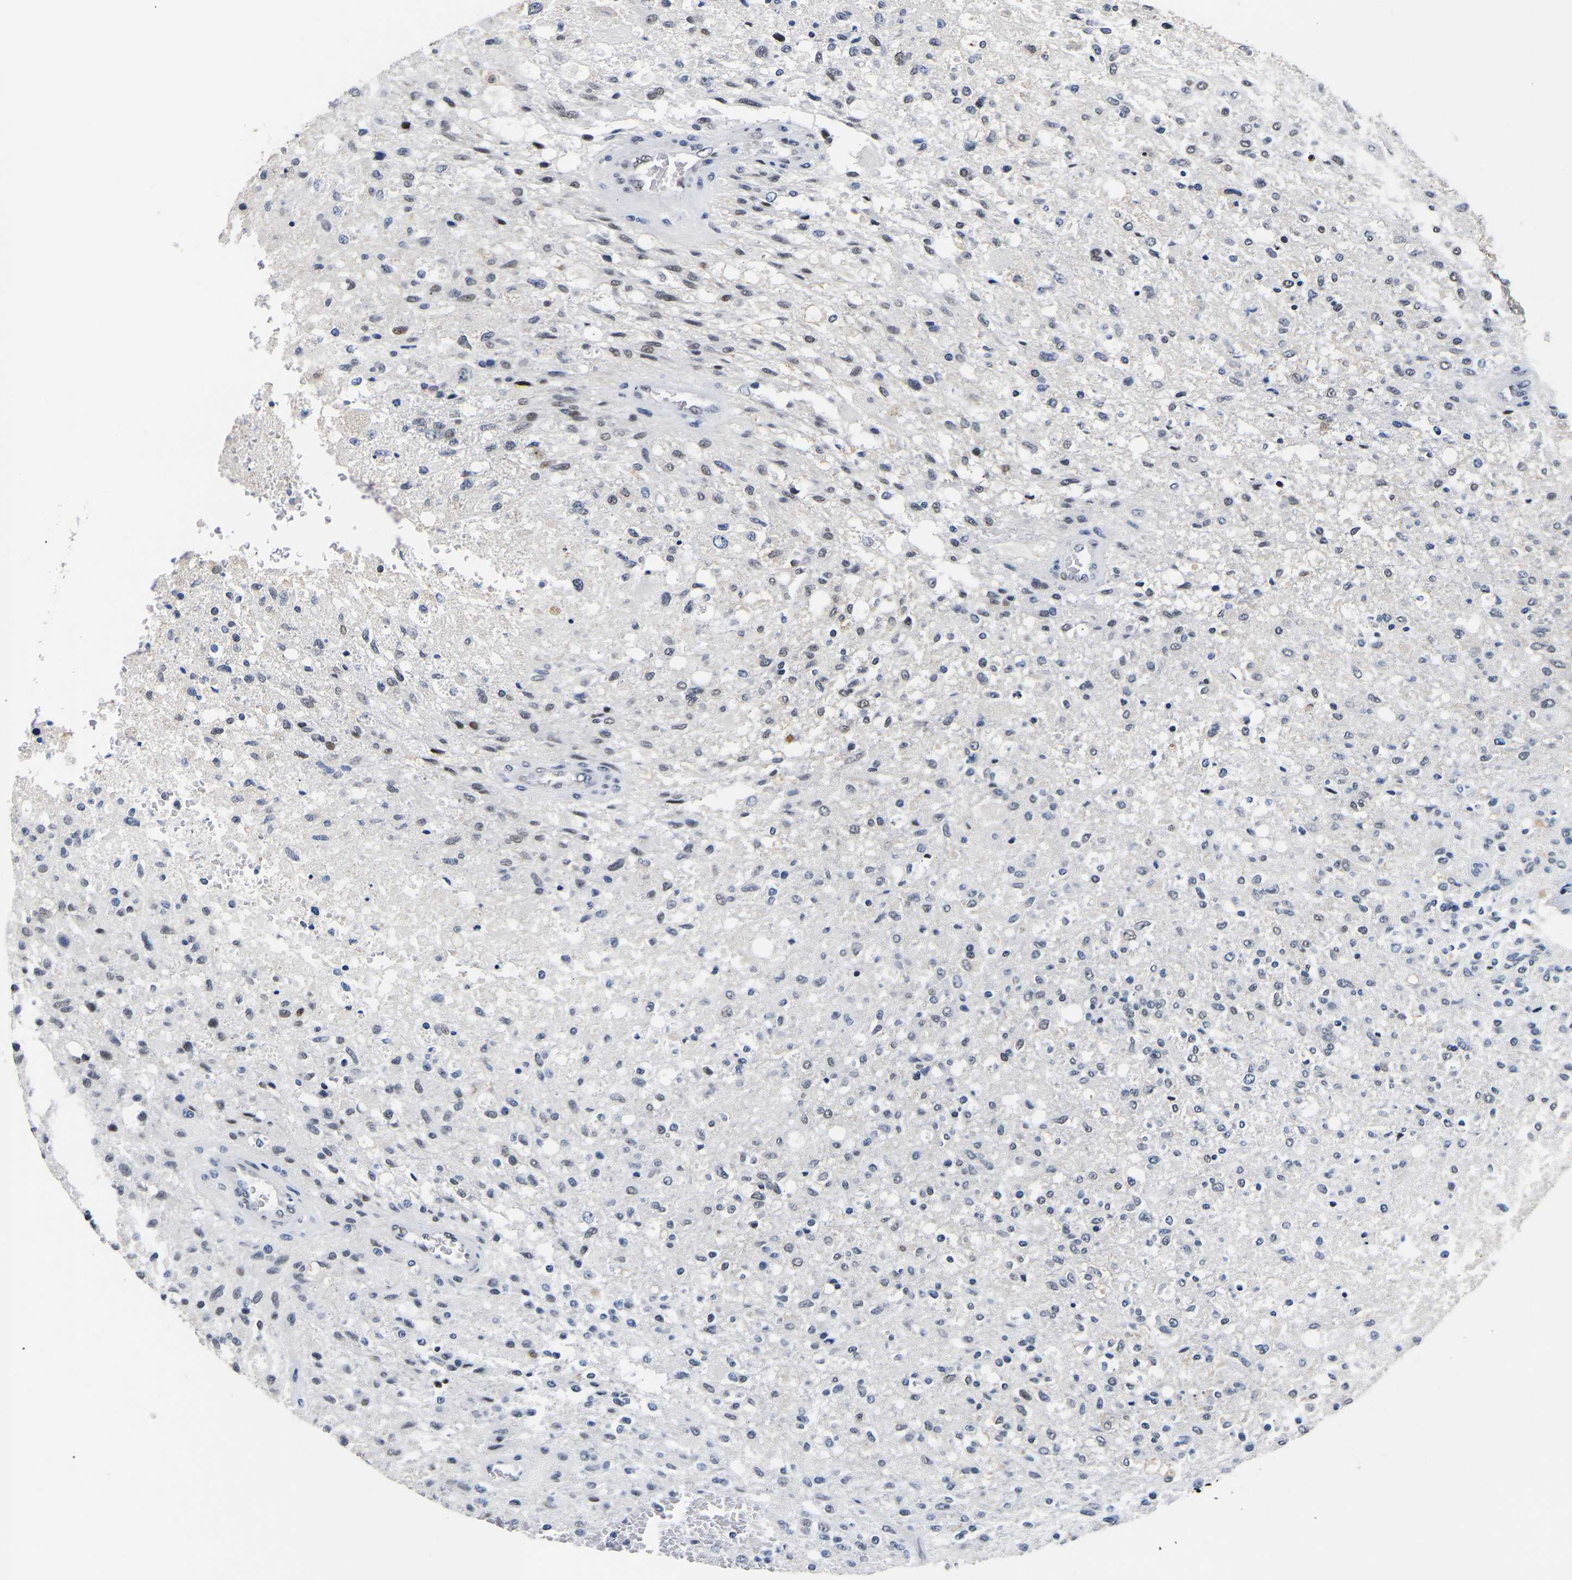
{"staining": {"intensity": "weak", "quantity": "<25%", "location": "nuclear"}, "tissue": "glioma", "cell_type": "Tumor cells", "image_type": "cancer", "snomed": [{"axis": "morphology", "description": "Normal tissue, NOS"}, {"axis": "morphology", "description": "Glioma, malignant, High grade"}, {"axis": "topography", "description": "Cerebral cortex"}], "caption": "Immunohistochemistry micrograph of high-grade glioma (malignant) stained for a protein (brown), which displays no expression in tumor cells. (DAB (3,3'-diaminobenzidine) immunohistochemistry visualized using brightfield microscopy, high magnification).", "gene": "PTRHD1", "patient": {"sex": "male", "age": 77}}